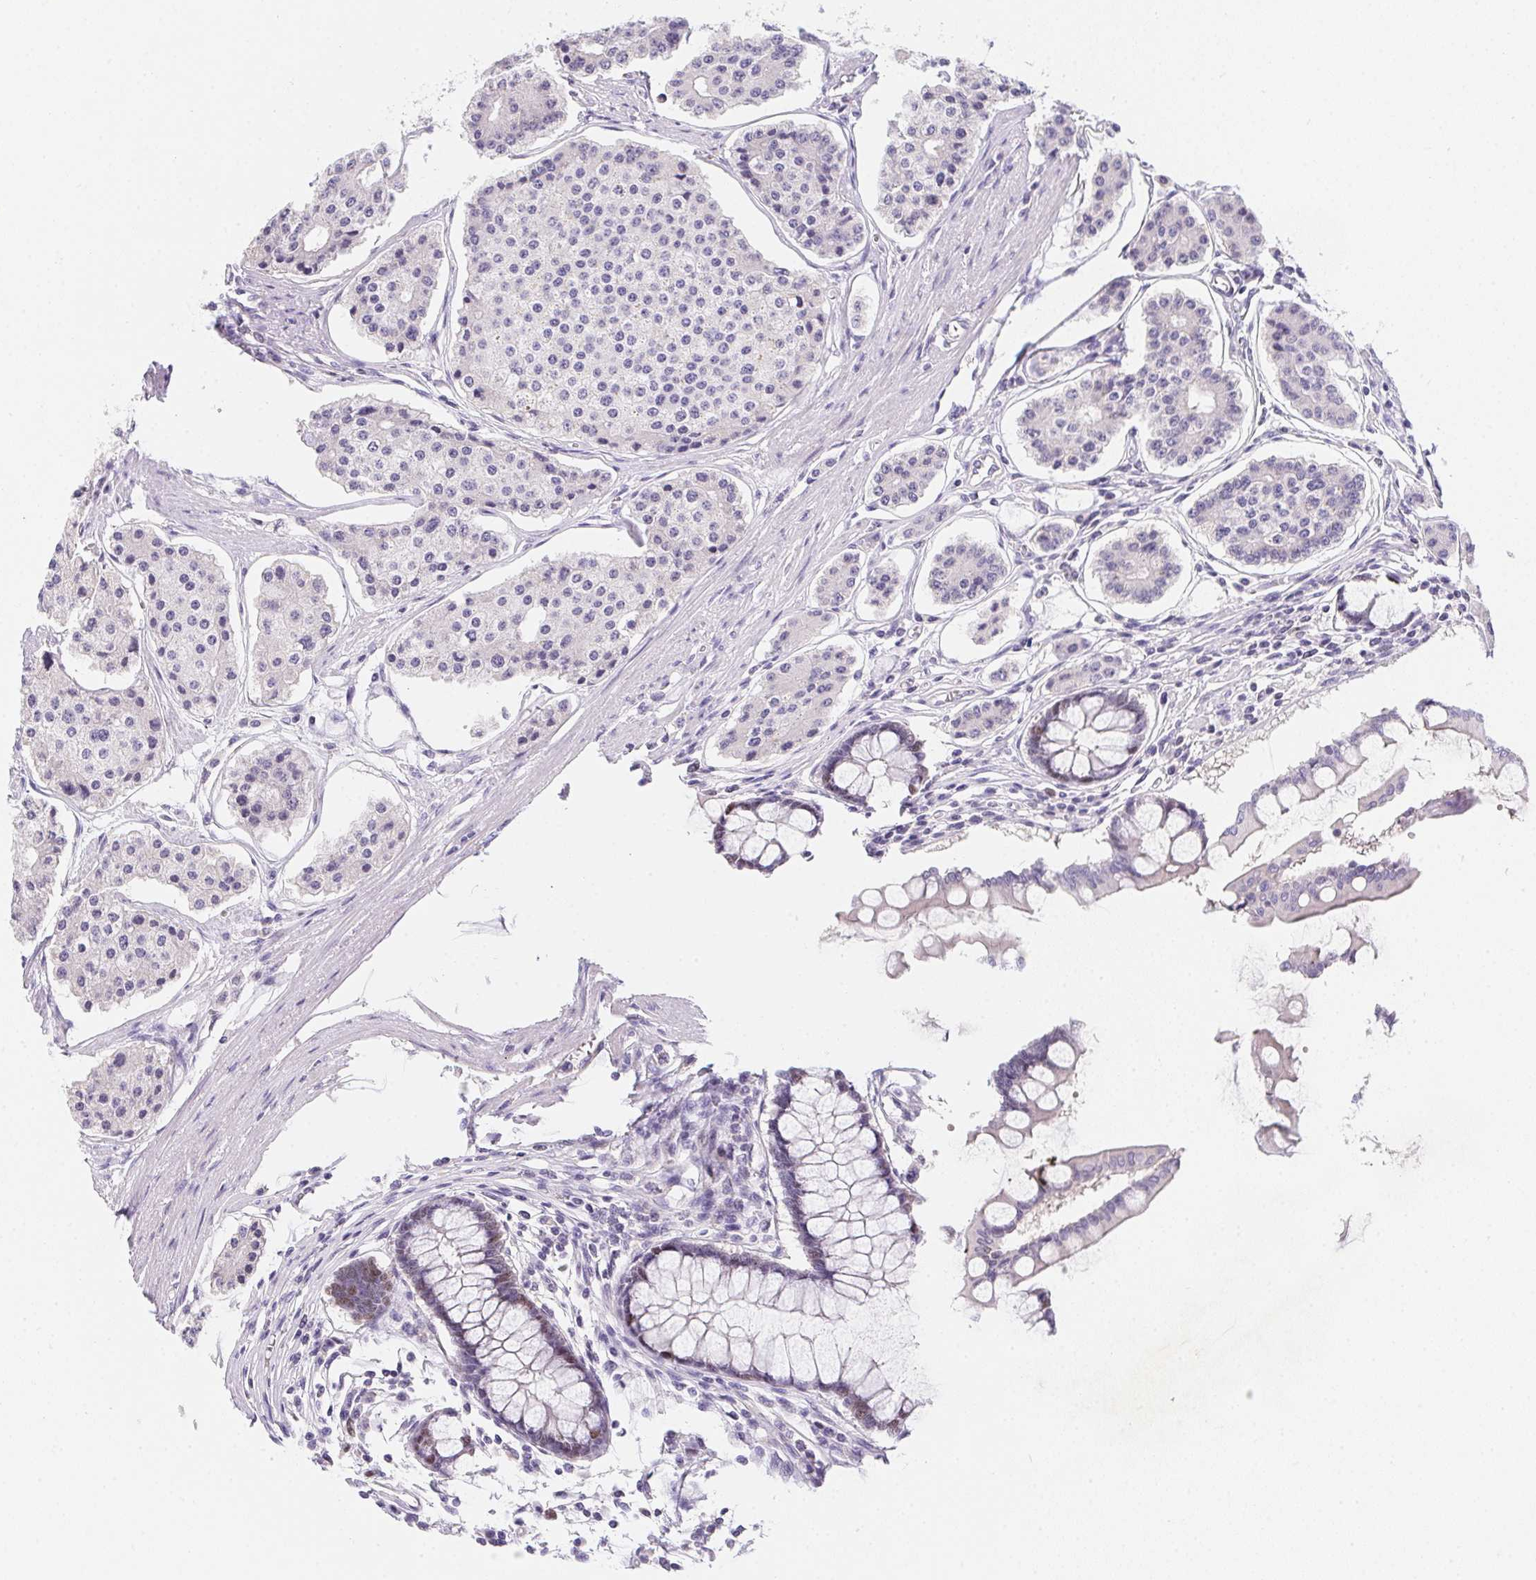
{"staining": {"intensity": "negative", "quantity": "none", "location": "none"}, "tissue": "carcinoid", "cell_type": "Tumor cells", "image_type": "cancer", "snomed": [{"axis": "morphology", "description": "Carcinoid, malignant, NOS"}, {"axis": "topography", "description": "Small intestine"}], "caption": "An immunohistochemistry (IHC) histopathology image of carcinoid is shown. There is no staining in tumor cells of carcinoid.", "gene": "HELLS", "patient": {"sex": "female", "age": 65}}